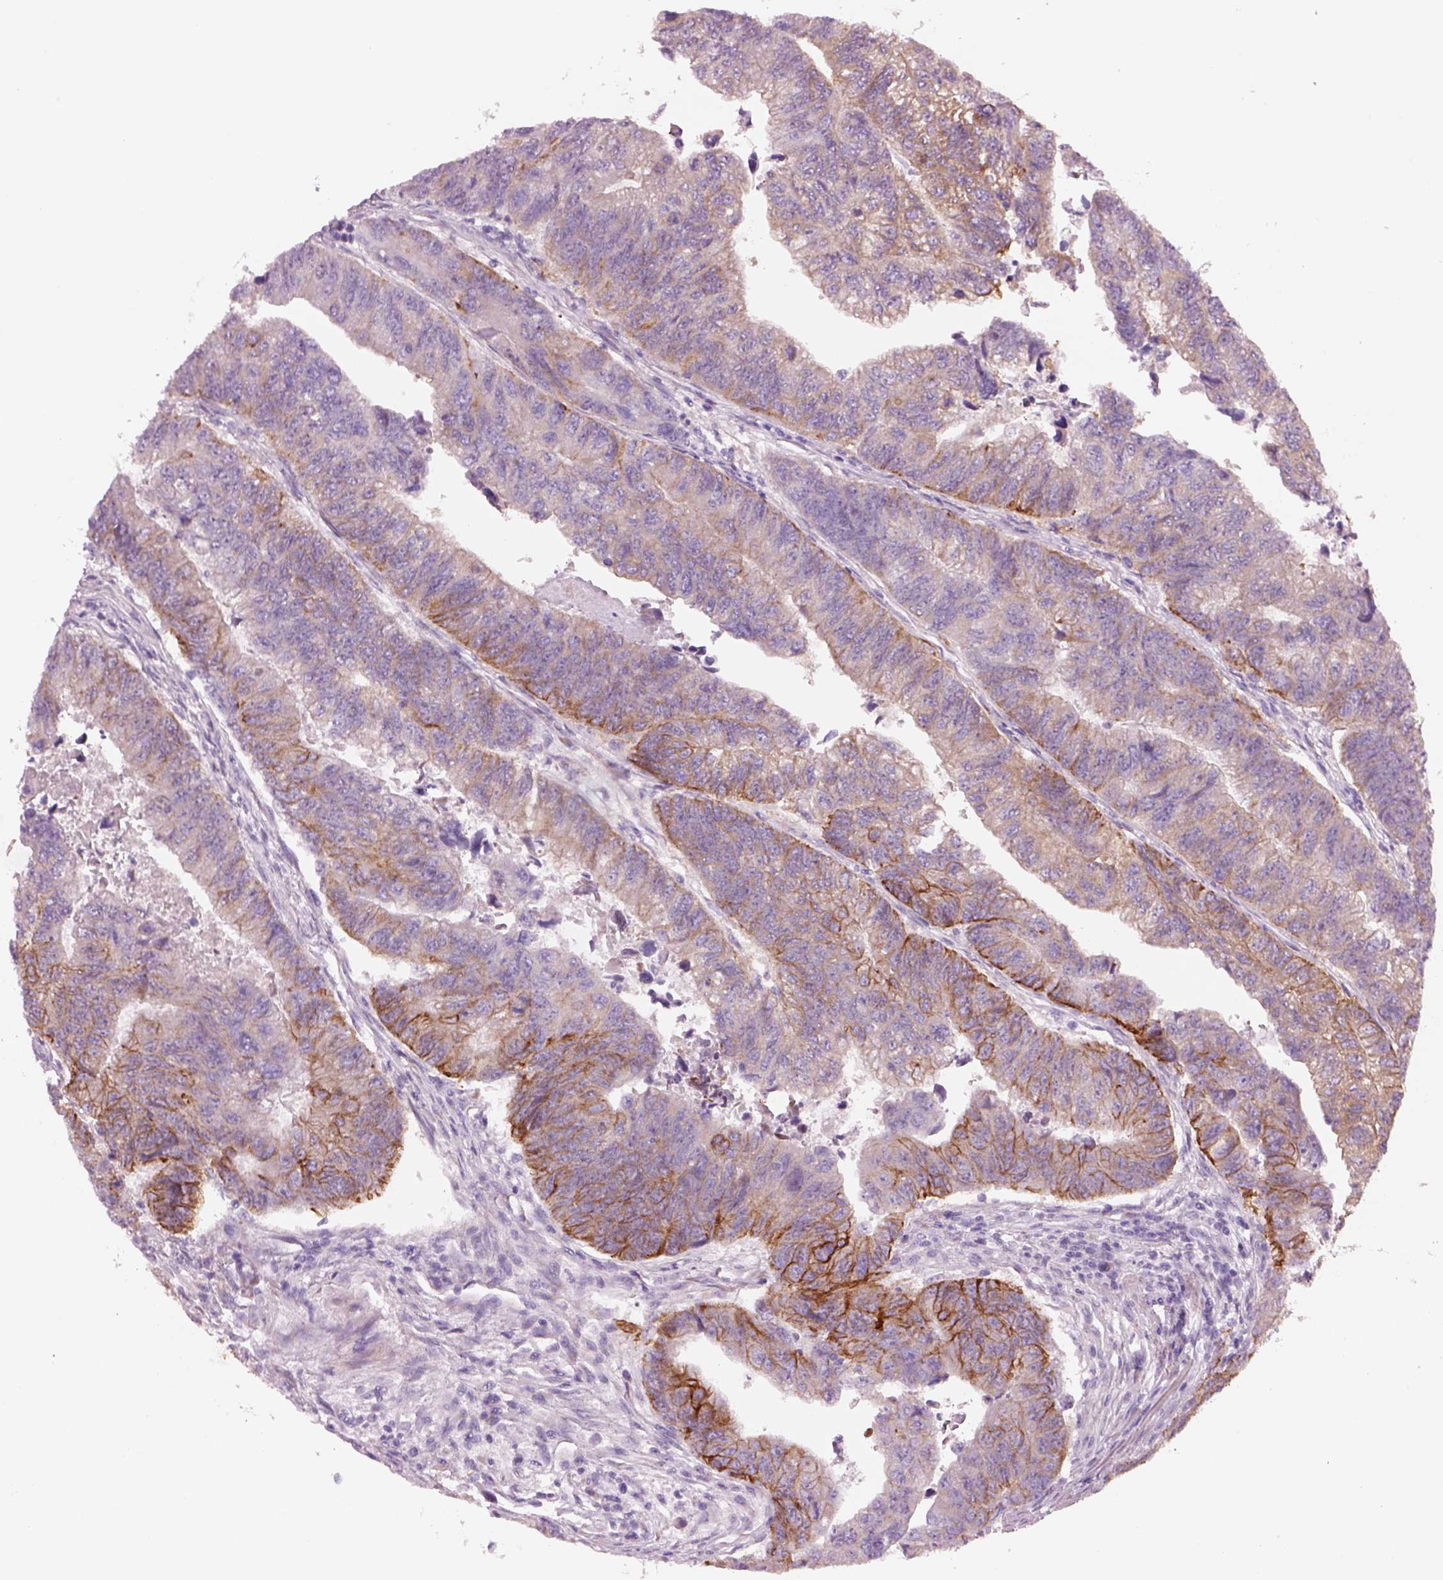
{"staining": {"intensity": "moderate", "quantity": "<25%", "location": "cytoplasmic/membranous"}, "tissue": "colorectal cancer", "cell_type": "Tumor cells", "image_type": "cancer", "snomed": [{"axis": "morphology", "description": "Adenocarcinoma, NOS"}, {"axis": "topography", "description": "Colon"}], "caption": "High-magnification brightfield microscopy of colorectal cancer stained with DAB (brown) and counterstained with hematoxylin (blue). tumor cells exhibit moderate cytoplasmic/membranous staining is identified in about<25% of cells.", "gene": "PLPP7", "patient": {"sex": "female", "age": 65}}